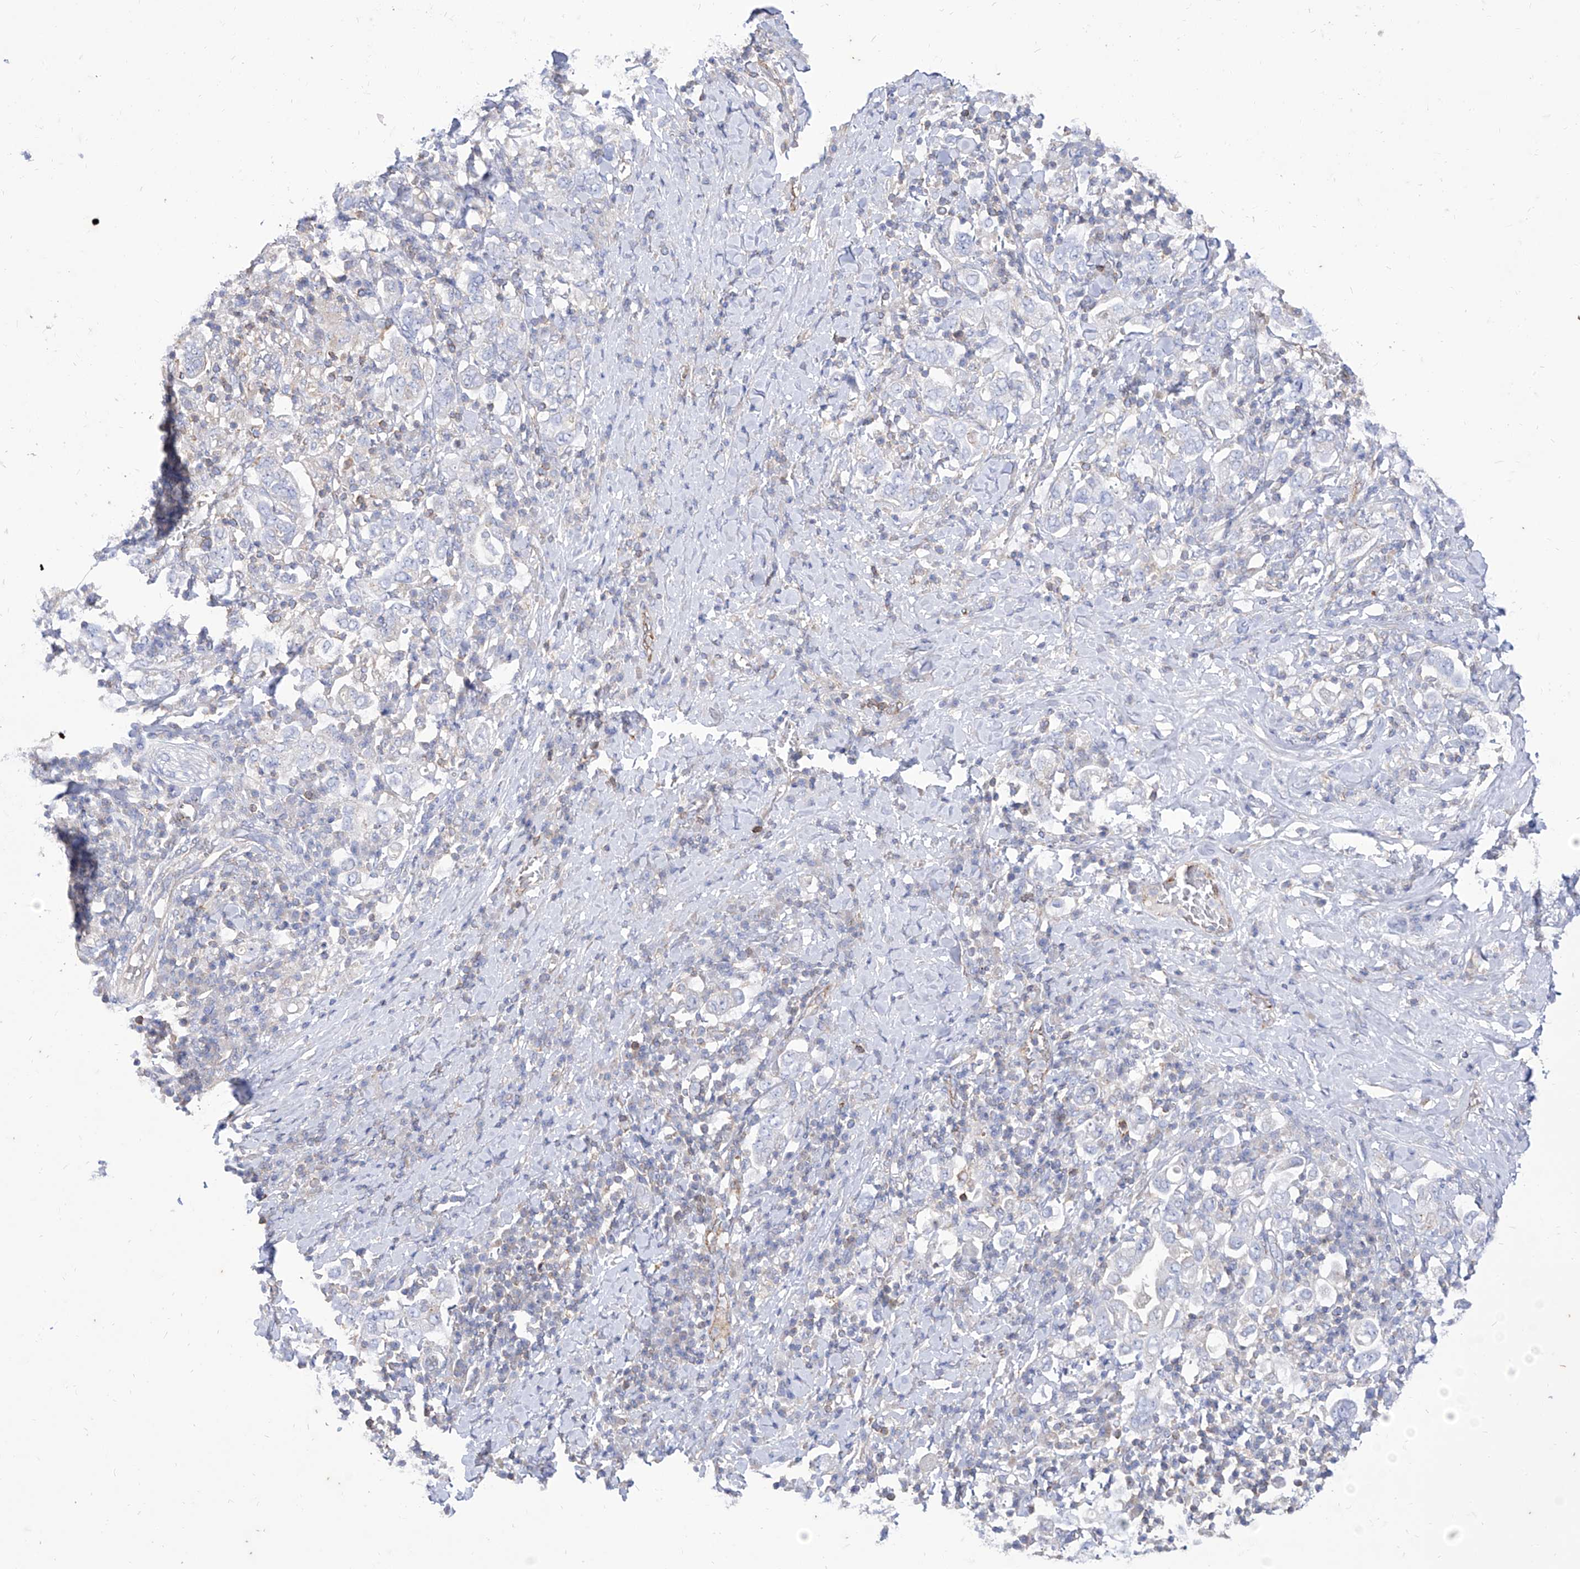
{"staining": {"intensity": "negative", "quantity": "none", "location": "none"}, "tissue": "stomach cancer", "cell_type": "Tumor cells", "image_type": "cancer", "snomed": [{"axis": "morphology", "description": "Adenocarcinoma, NOS"}, {"axis": "topography", "description": "Stomach, upper"}], "caption": "Protein analysis of stomach adenocarcinoma exhibits no significant expression in tumor cells. (Immunohistochemistry (ihc), brightfield microscopy, high magnification).", "gene": "C1orf74", "patient": {"sex": "male", "age": 62}}